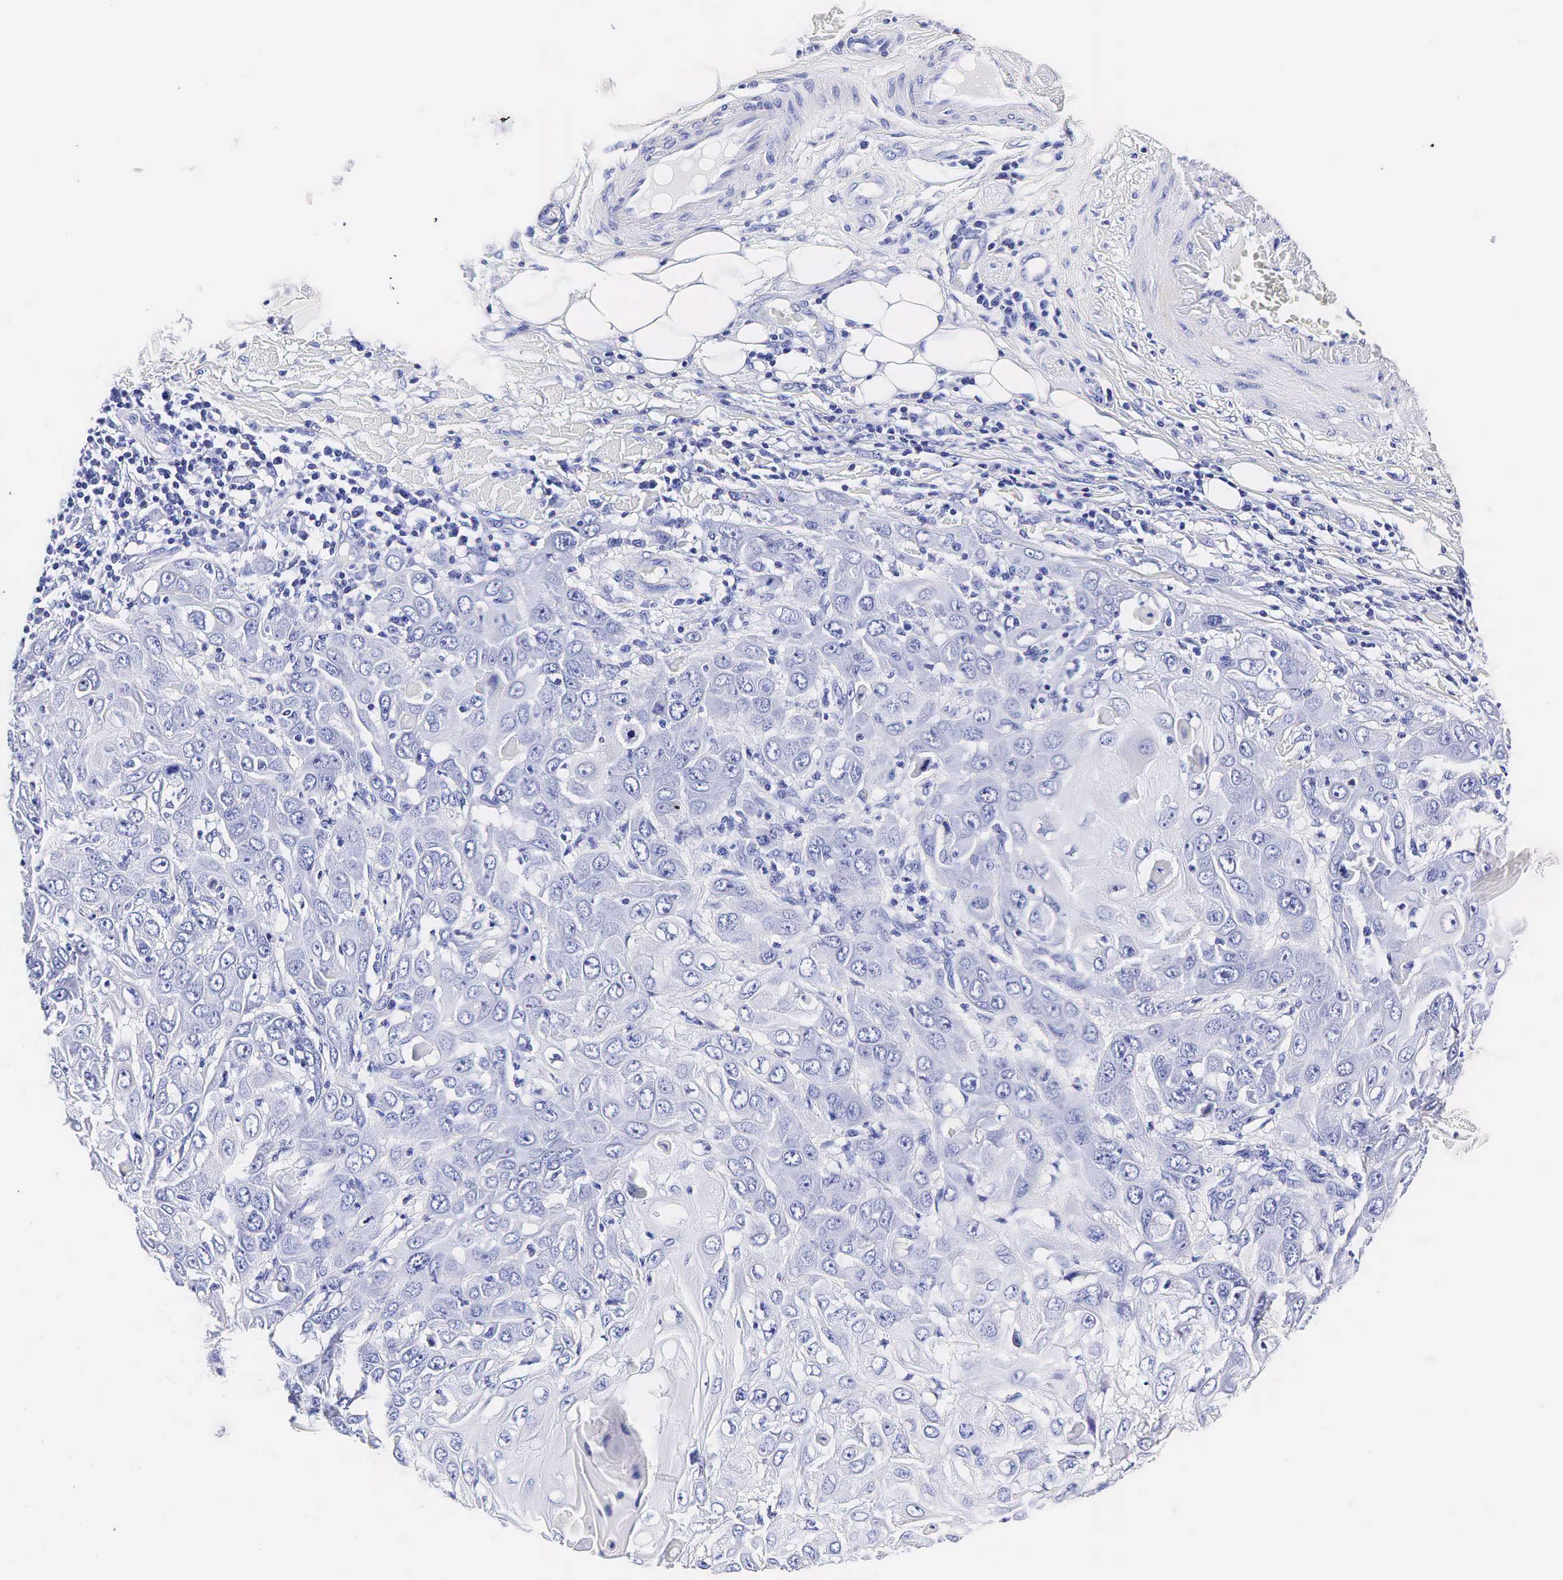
{"staining": {"intensity": "negative", "quantity": "none", "location": "none"}, "tissue": "skin cancer", "cell_type": "Tumor cells", "image_type": "cancer", "snomed": [{"axis": "morphology", "description": "Squamous cell carcinoma, NOS"}, {"axis": "topography", "description": "Skin"}], "caption": "The photomicrograph reveals no significant positivity in tumor cells of skin cancer (squamous cell carcinoma).", "gene": "KLK3", "patient": {"sex": "male", "age": 84}}